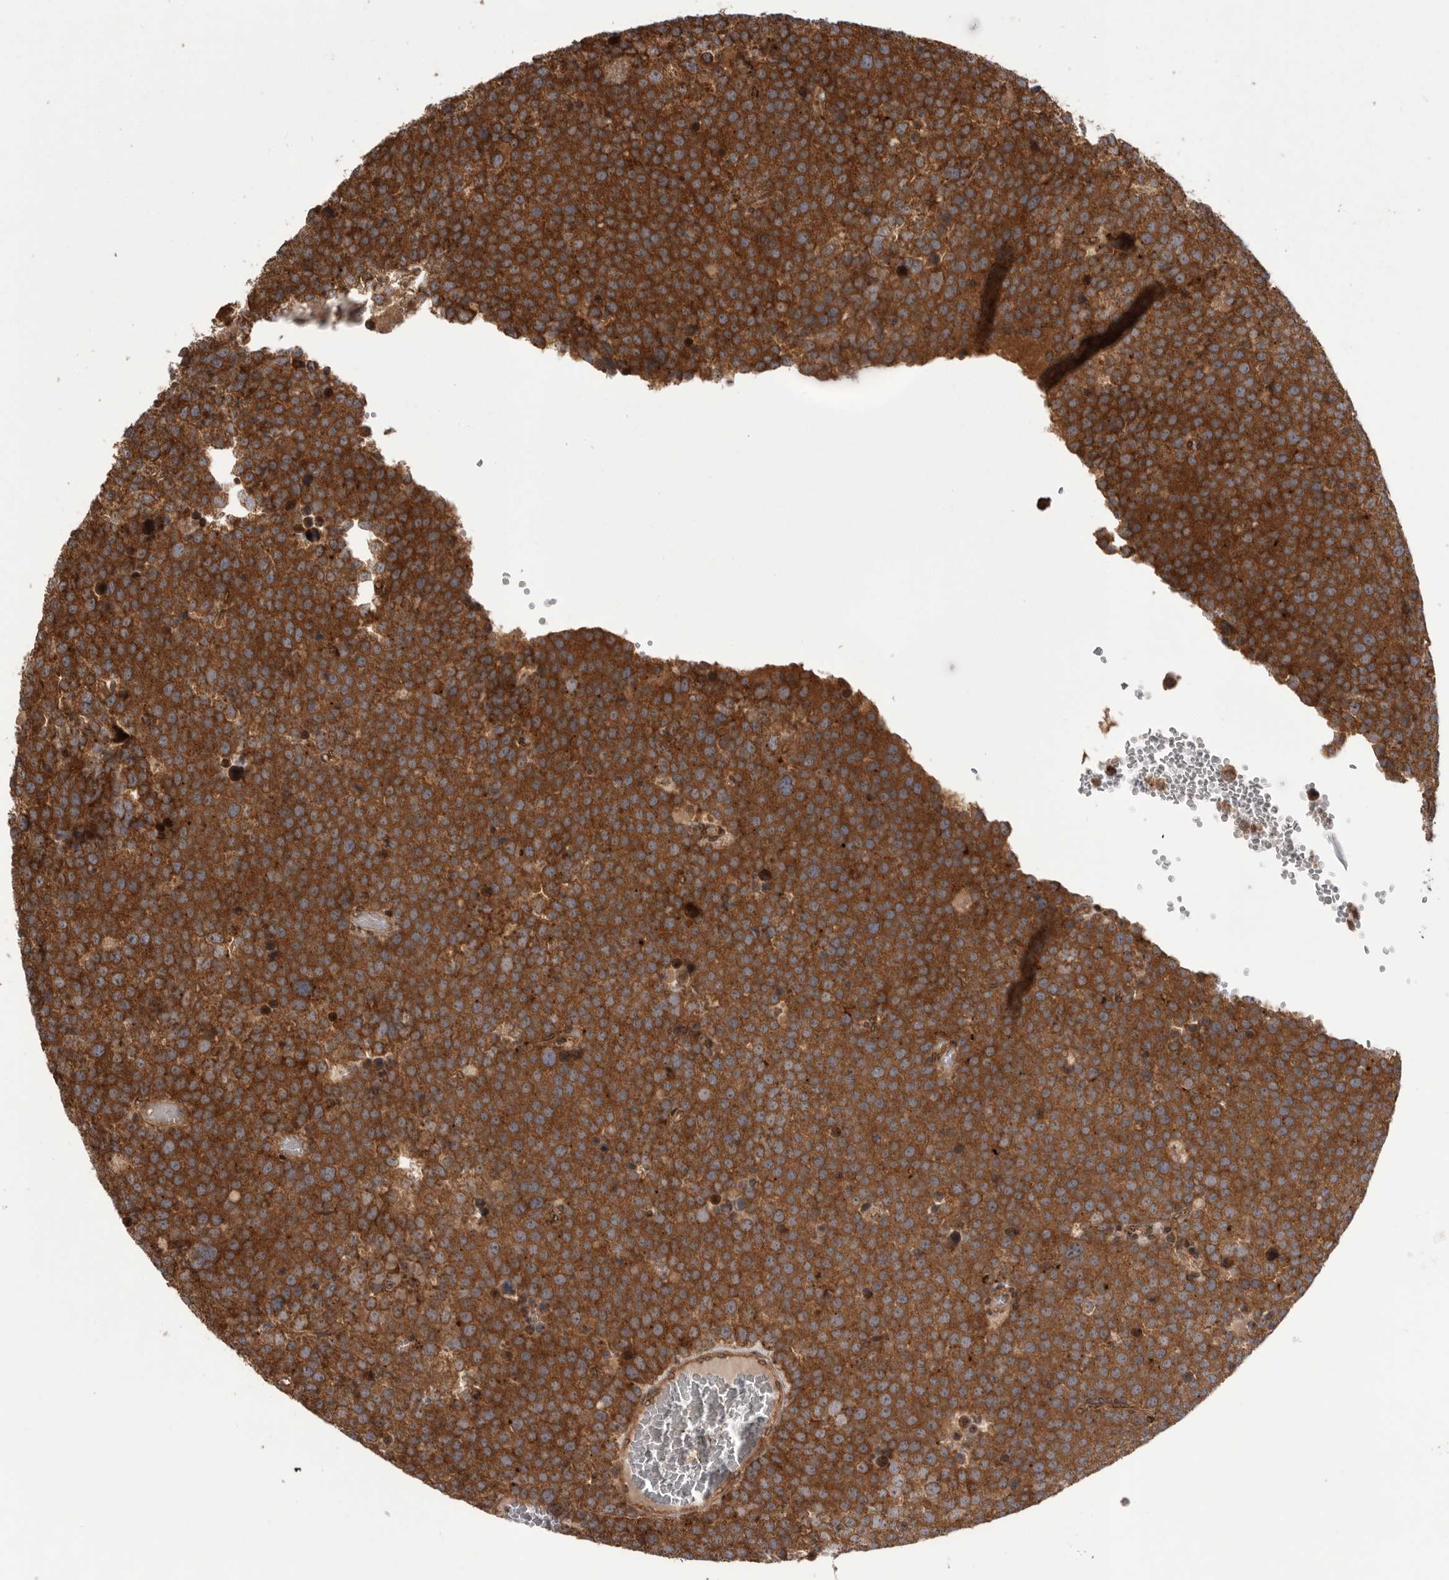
{"staining": {"intensity": "strong", "quantity": ">75%", "location": "cytoplasmic/membranous"}, "tissue": "testis cancer", "cell_type": "Tumor cells", "image_type": "cancer", "snomed": [{"axis": "morphology", "description": "Seminoma, NOS"}, {"axis": "topography", "description": "Testis"}], "caption": "Testis seminoma stained for a protein exhibits strong cytoplasmic/membranous positivity in tumor cells.", "gene": "DHDDS", "patient": {"sex": "male", "age": 71}}